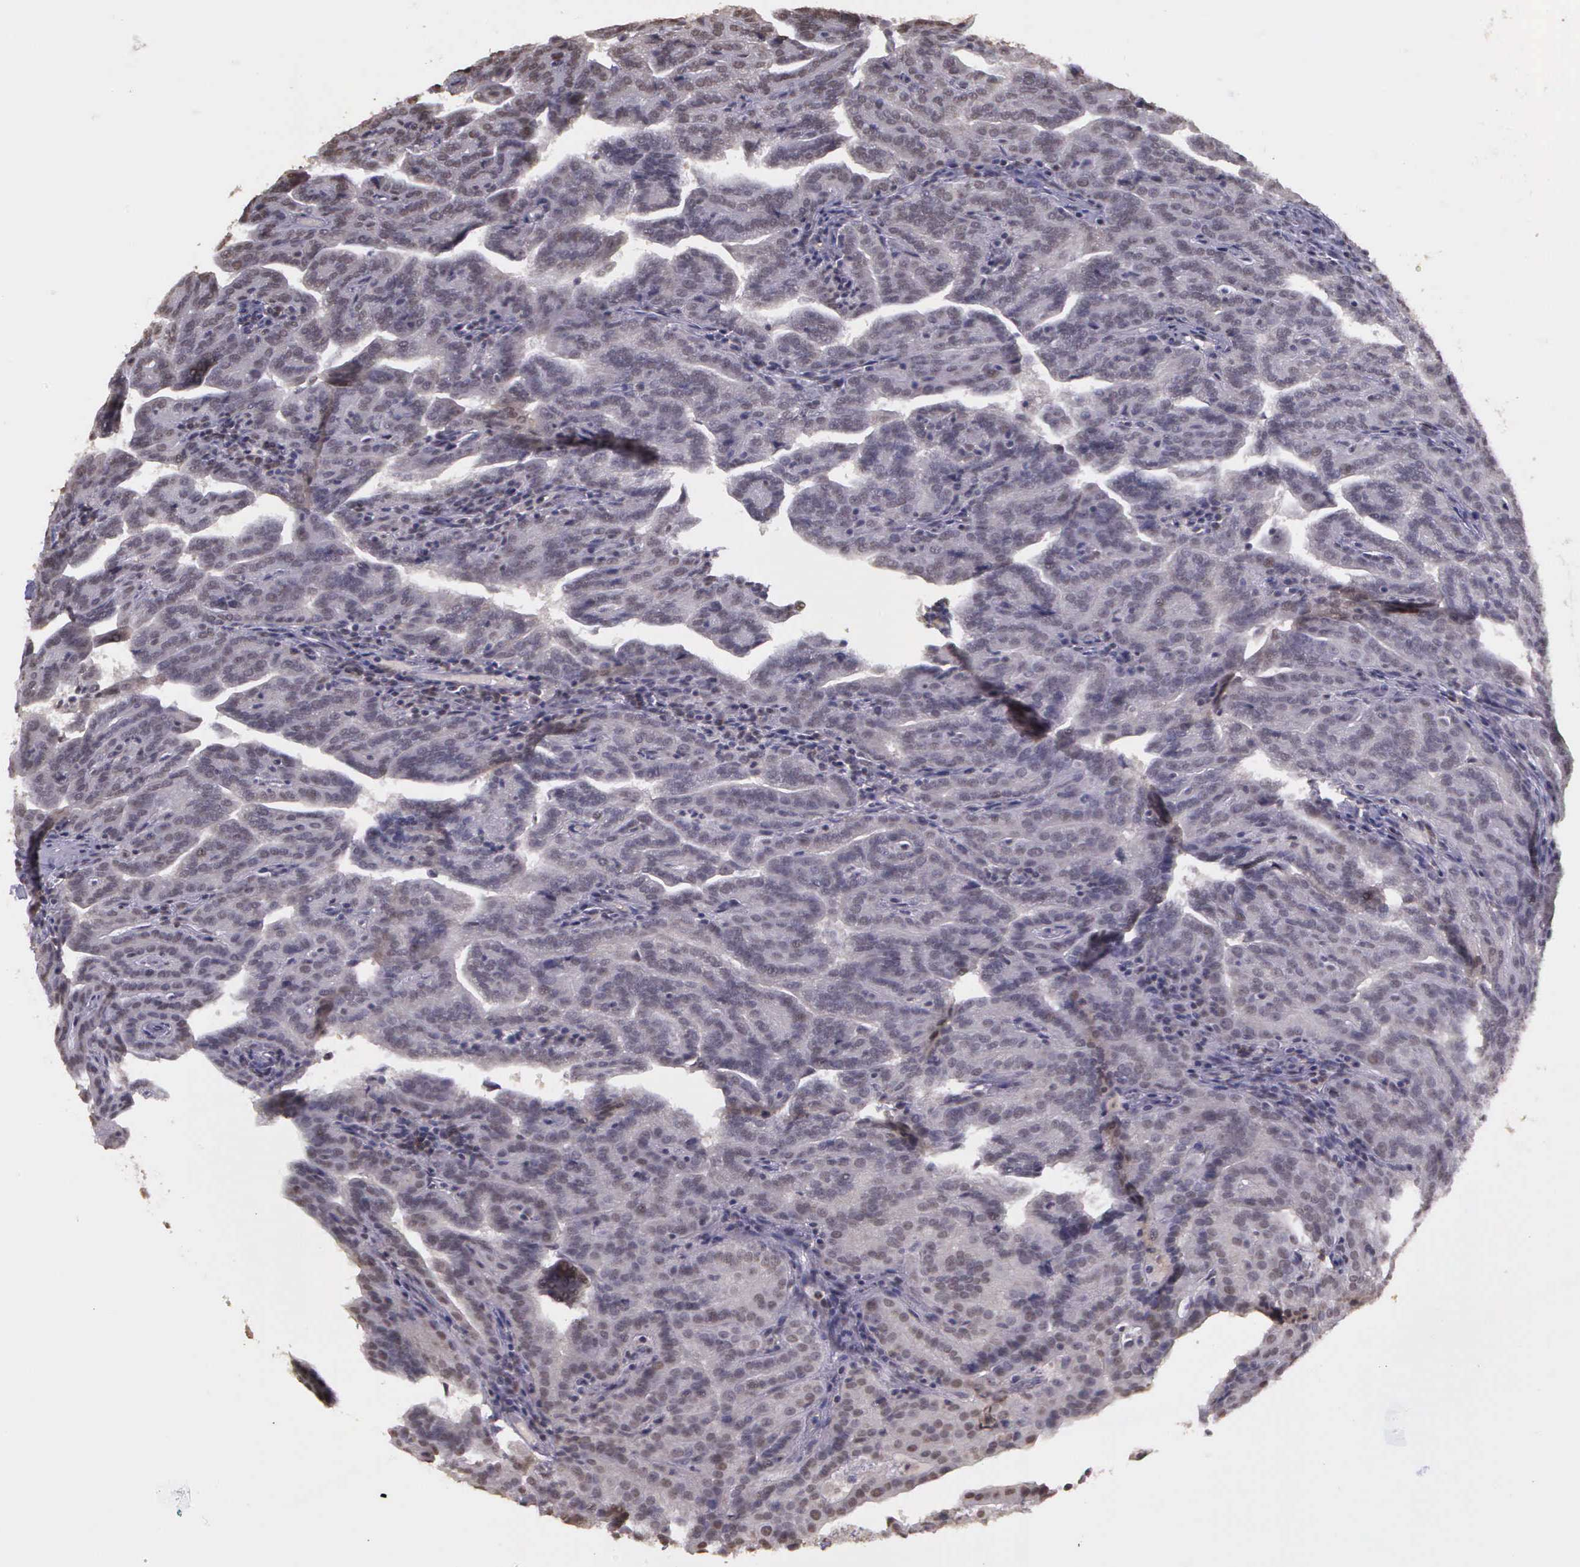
{"staining": {"intensity": "negative", "quantity": "none", "location": "none"}, "tissue": "renal cancer", "cell_type": "Tumor cells", "image_type": "cancer", "snomed": [{"axis": "morphology", "description": "Adenocarcinoma, NOS"}, {"axis": "topography", "description": "Kidney"}], "caption": "Protein analysis of adenocarcinoma (renal) demonstrates no significant expression in tumor cells. (Immunohistochemistry, brightfield microscopy, high magnification).", "gene": "ARMCX5", "patient": {"sex": "male", "age": 61}}